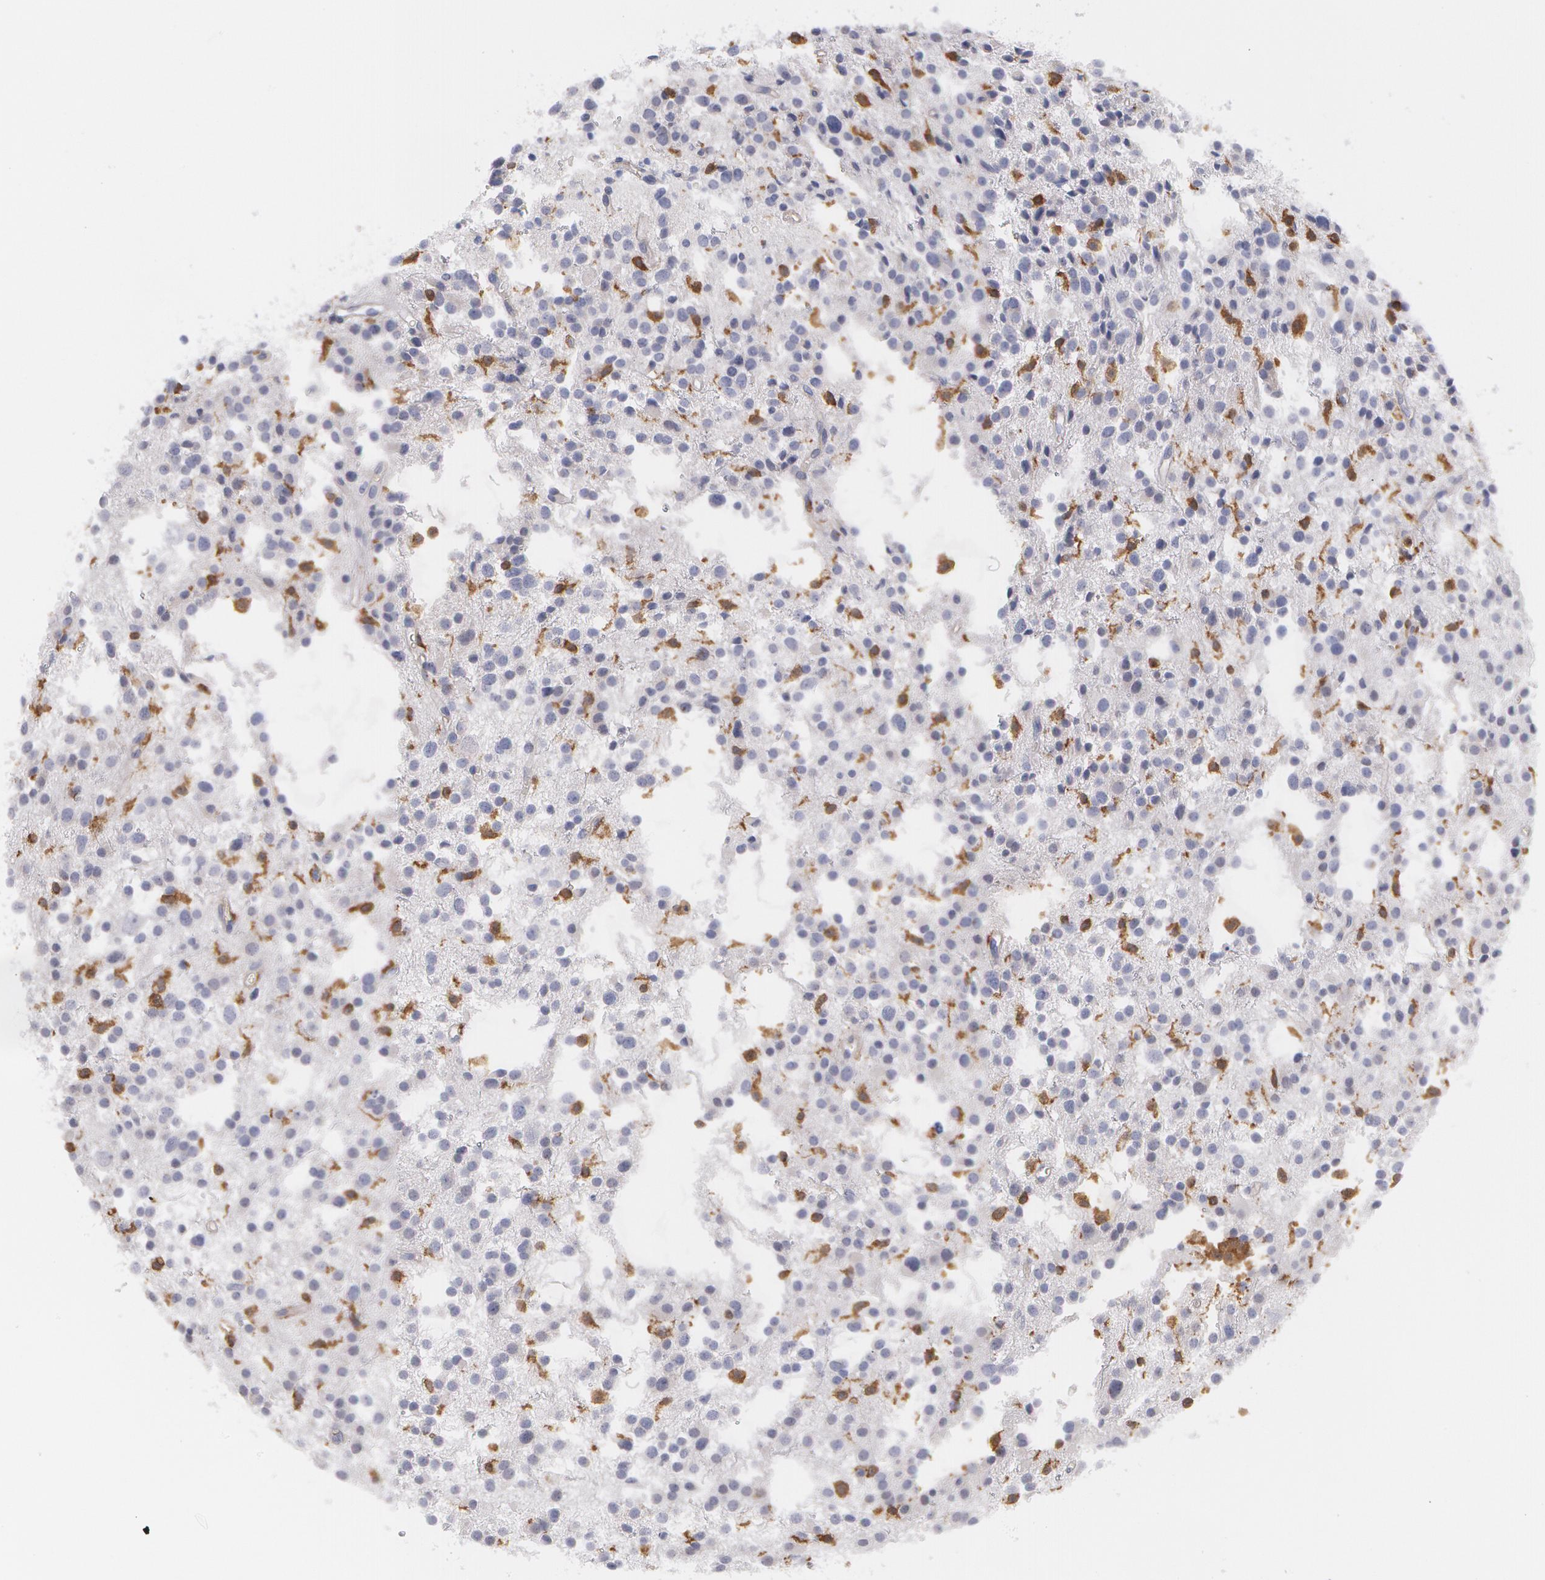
{"staining": {"intensity": "negative", "quantity": "none", "location": "none"}, "tissue": "glioma", "cell_type": "Tumor cells", "image_type": "cancer", "snomed": [{"axis": "morphology", "description": "Glioma, malignant, Low grade"}, {"axis": "topography", "description": "Brain"}], "caption": "Human glioma stained for a protein using immunohistochemistry (IHC) shows no staining in tumor cells.", "gene": "SYK", "patient": {"sex": "female", "age": 36}}